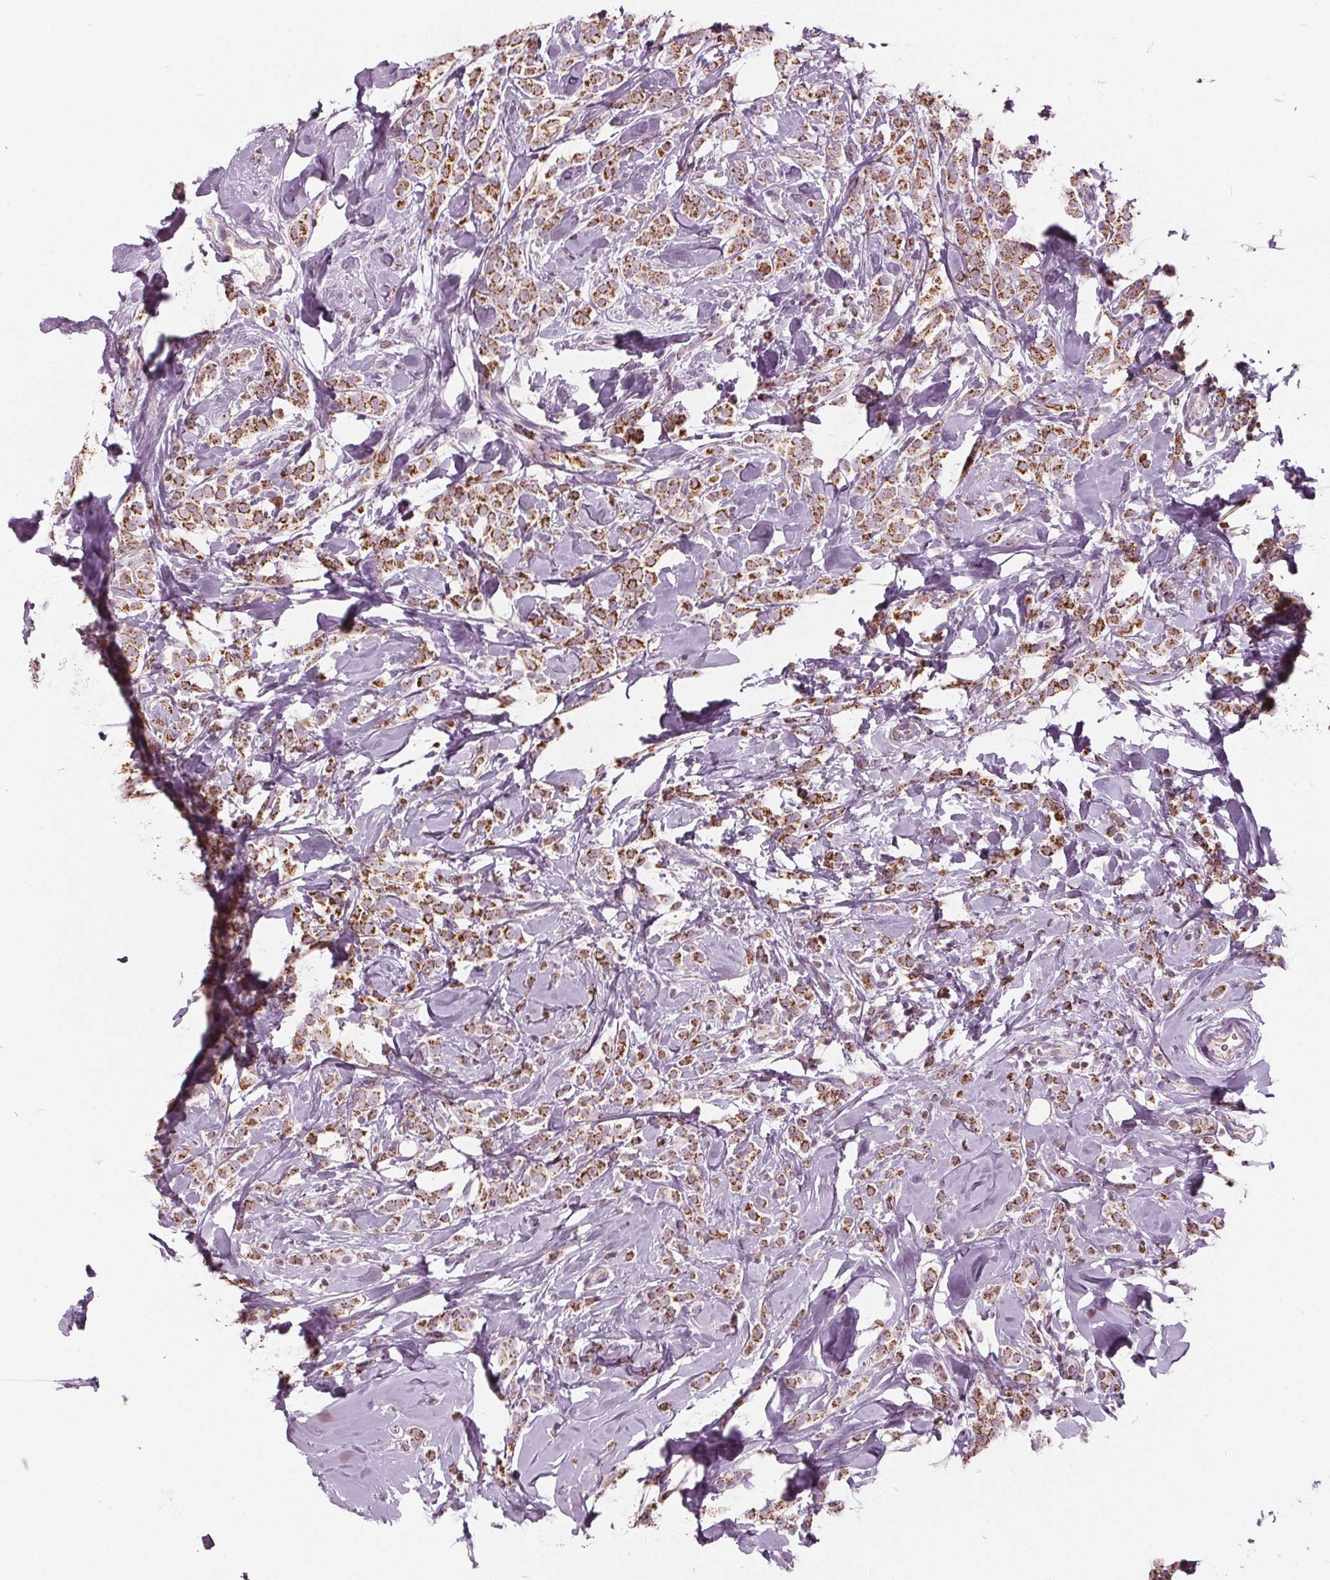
{"staining": {"intensity": "moderate", "quantity": ">75%", "location": "cytoplasmic/membranous"}, "tissue": "breast cancer", "cell_type": "Tumor cells", "image_type": "cancer", "snomed": [{"axis": "morphology", "description": "Lobular carcinoma"}, {"axis": "topography", "description": "Breast"}], "caption": "Breast cancer tissue displays moderate cytoplasmic/membranous positivity in about >75% of tumor cells, visualized by immunohistochemistry. (DAB (3,3'-diaminobenzidine) IHC, brown staining for protein, blue staining for nuclei).", "gene": "ECI2", "patient": {"sex": "female", "age": 49}}